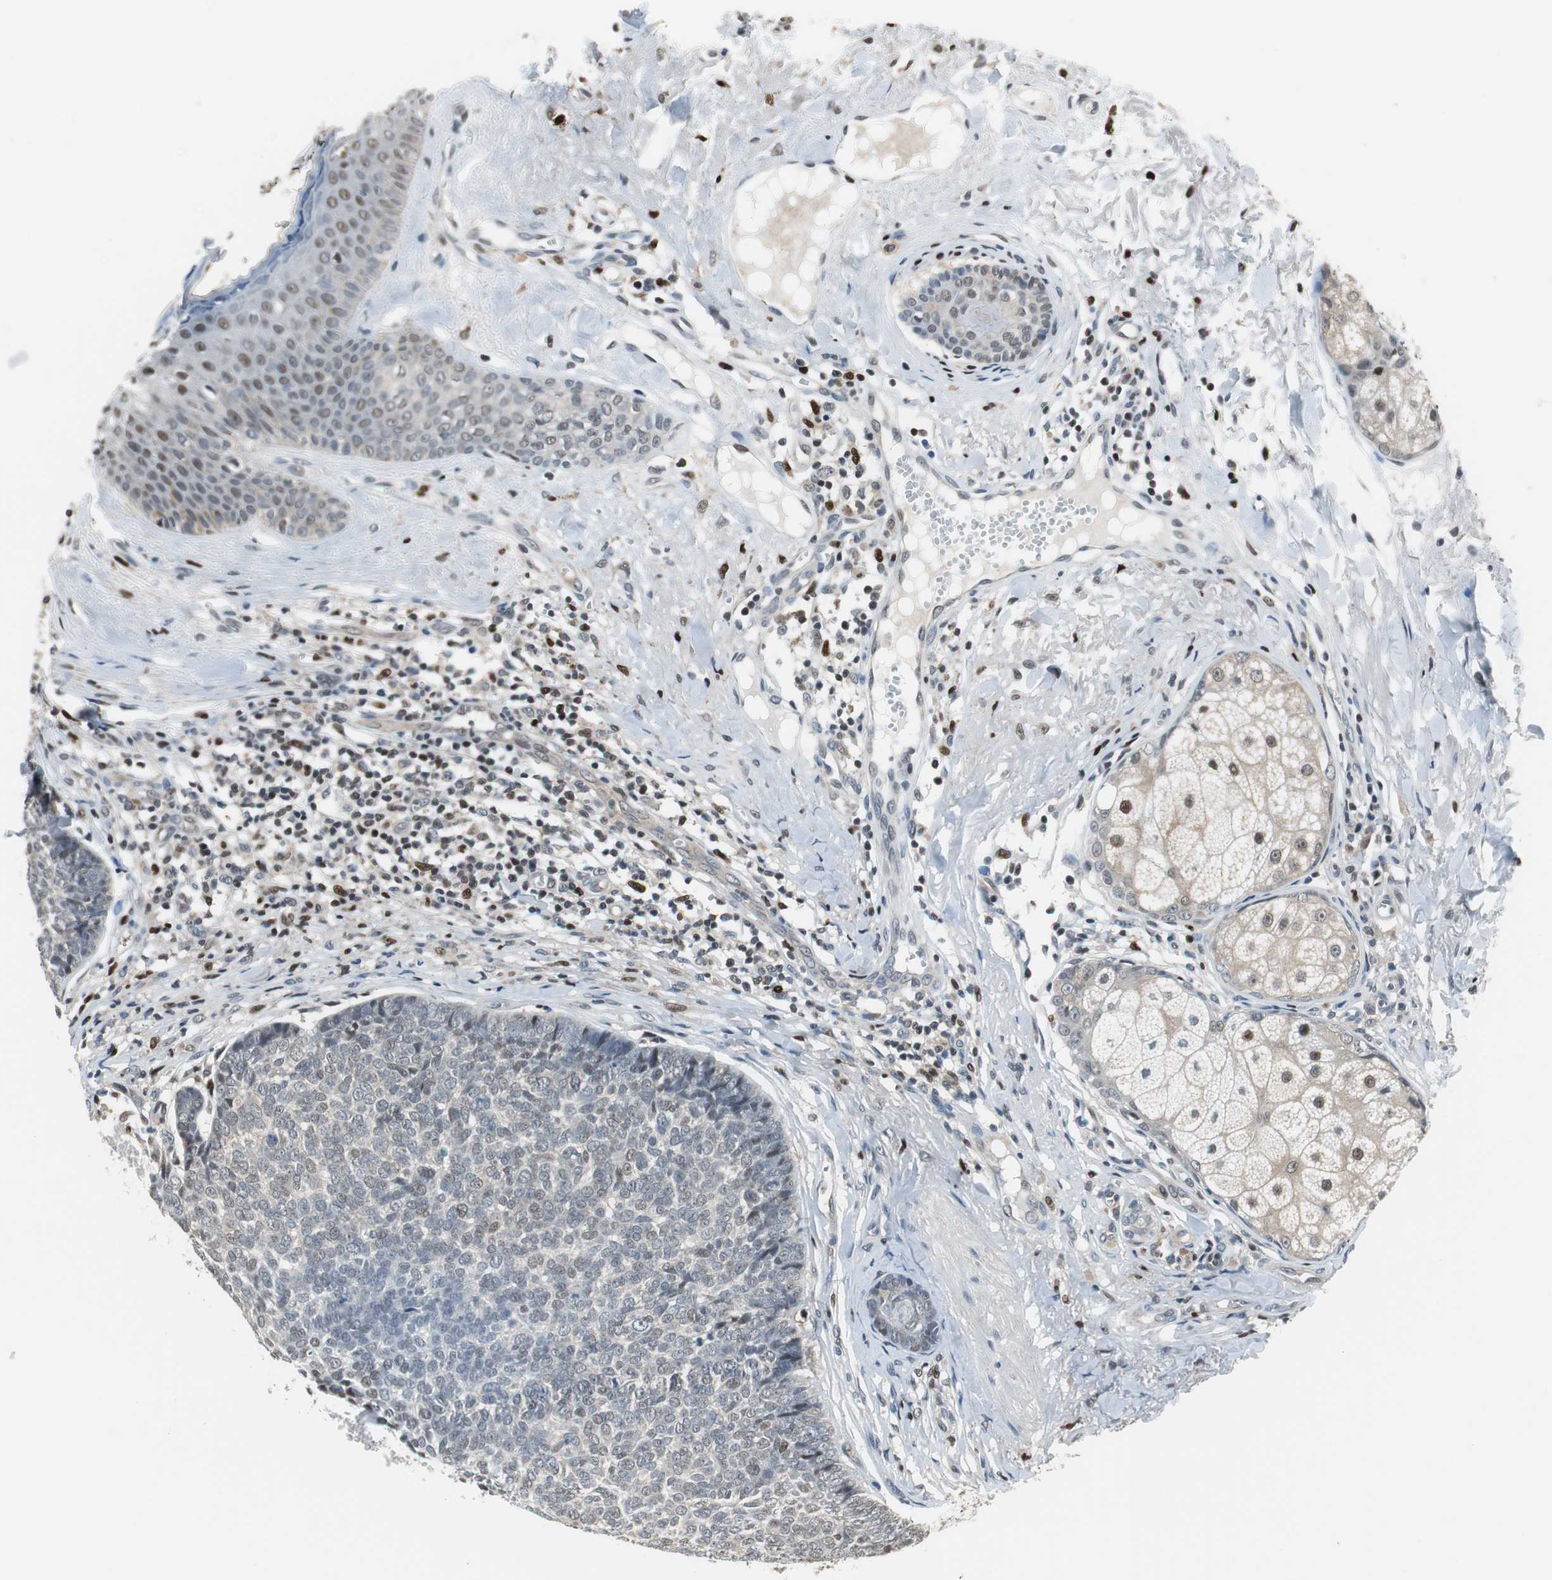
{"staining": {"intensity": "negative", "quantity": "none", "location": "none"}, "tissue": "skin cancer", "cell_type": "Tumor cells", "image_type": "cancer", "snomed": [{"axis": "morphology", "description": "Basal cell carcinoma"}, {"axis": "topography", "description": "Skin"}], "caption": "A high-resolution histopathology image shows immunohistochemistry staining of skin basal cell carcinoma, which reveals no significant expression in tumor cells. (DAB (3,3'-diaminobenzidine) IHC visualized using brightfield microscopy, high magnification).", "gene": "MAFB", "patient": {"sex": "male", "age": 84}}